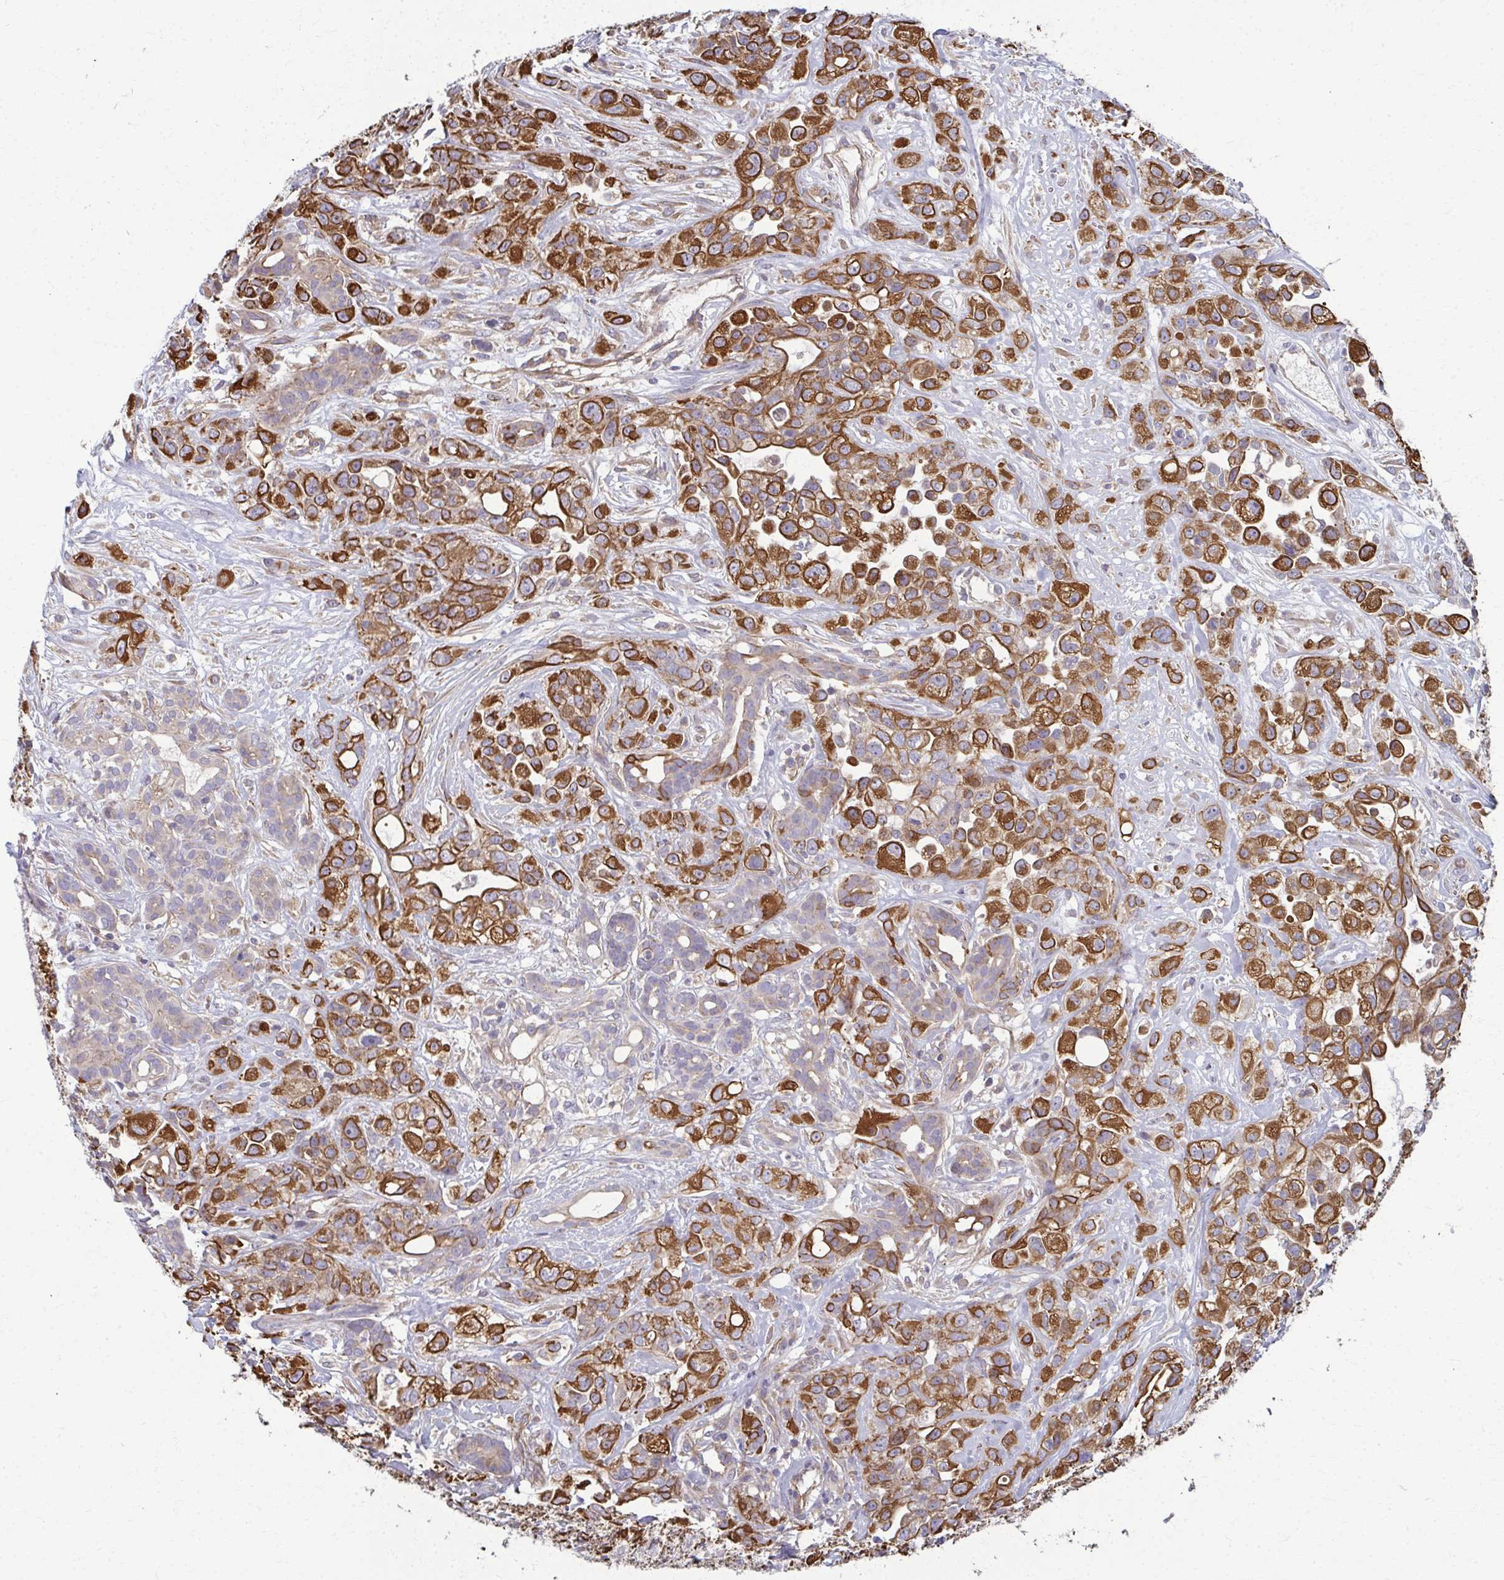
{"staining": {"intensity": "strong", "quantity": ">75%", "location": "cytoplasmic/membranous"}, "tissue": "pancreatic cancer", "cell_type": "Tumor cells", "image_type": "cancer", "snomed": [{"axis": "morphology", "description": "Adenocarcinoma, NOS"}, {"axis": "topography", "description": "Pancreas"}], "caption": "IHC staining of pancreatic adenocarcinoma, which exhibits high levels of strong cytoplasmic/membranous staining in approximately >75% of tumor cells indicating strong cytoplasmic/membranous protein expression. The staining was performed using DAB (3,3'-diaminobenzidine) (brown) for protein detection and nuclei were counterstained in hematoxylin (blue).", "gene": "EID2B", "patient": {"sex": "male", "age": 44}}